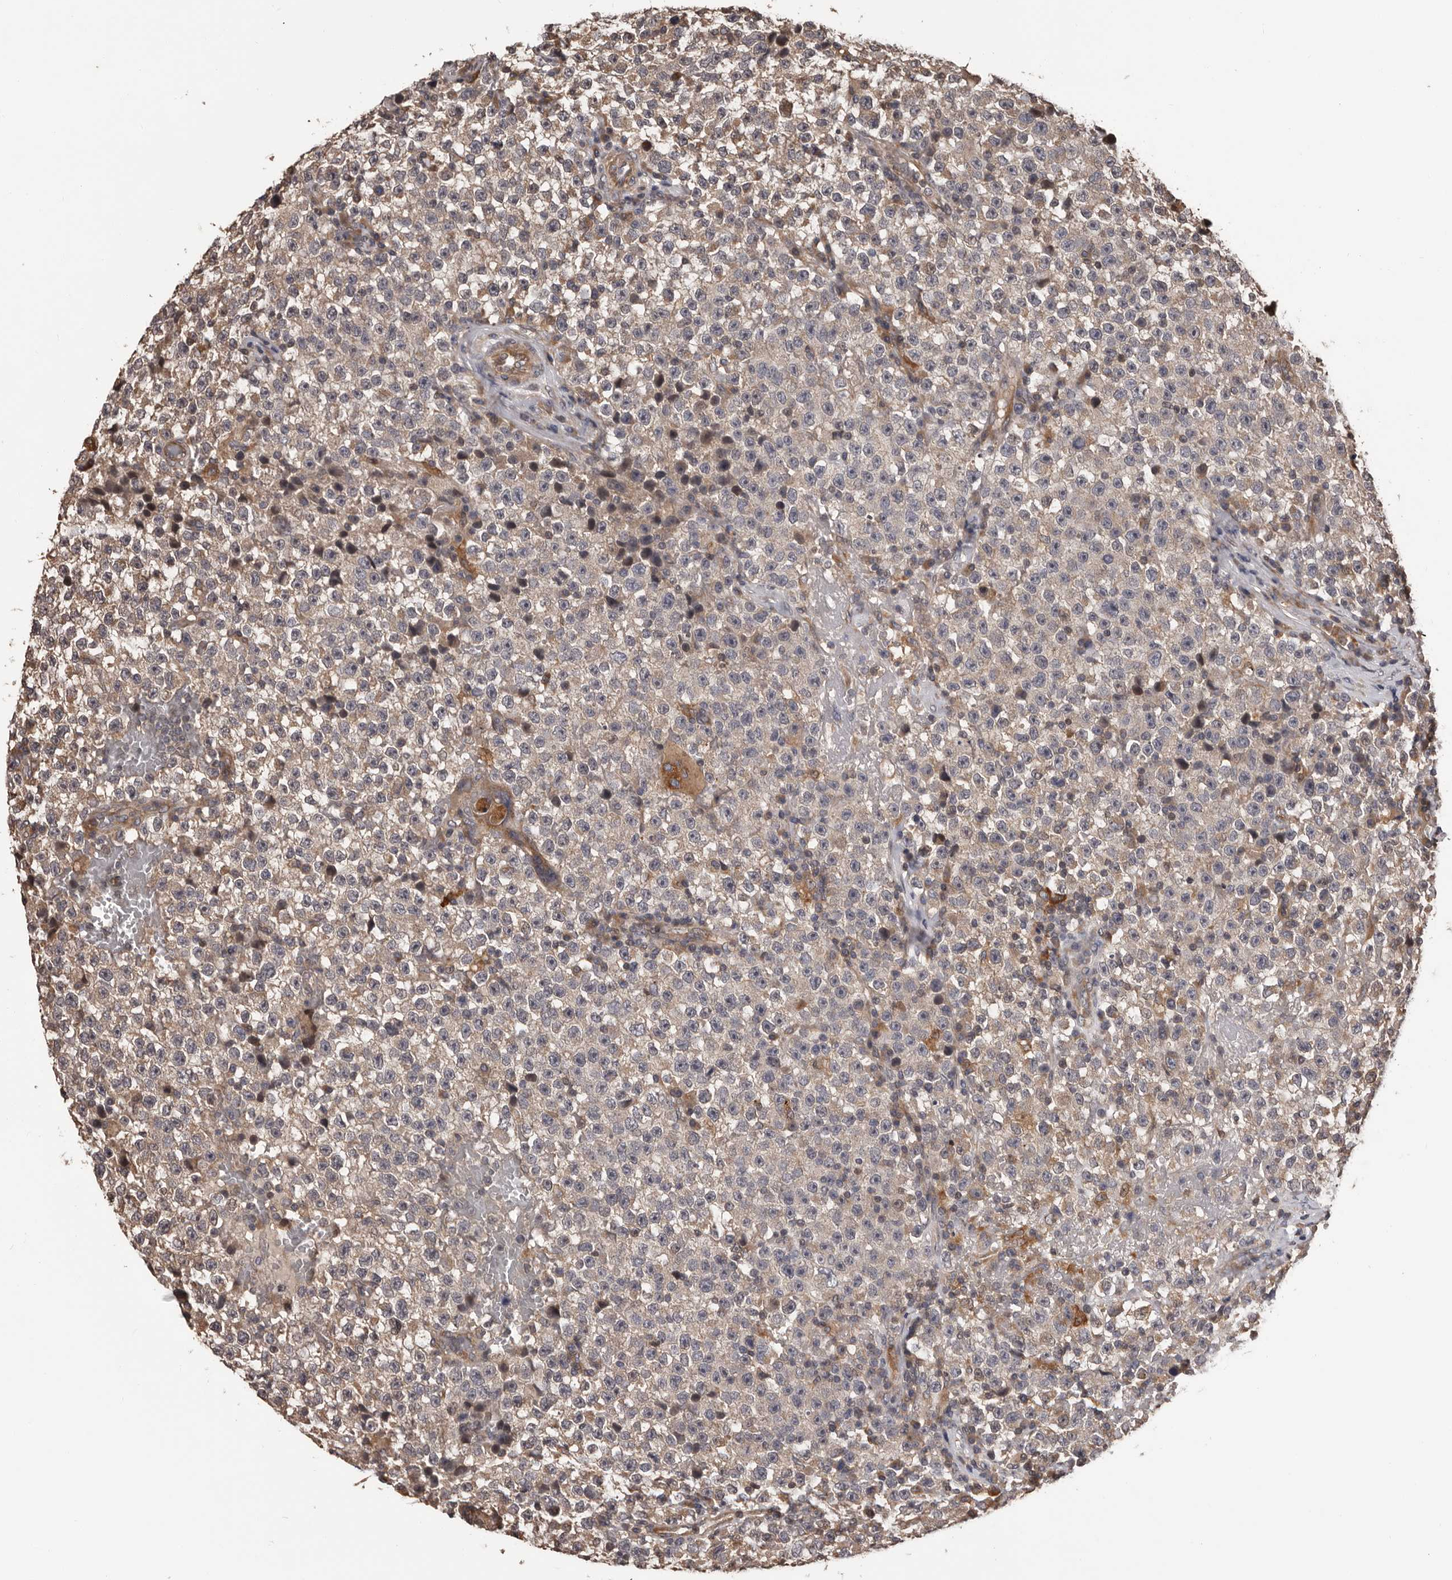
{"staining": {"intensity": "weak", "quantity": "<25%", "location": "cytoplasmic/membranous"}, "tissue": "testis cancer", "cell_type": "Tumor cells", "image_type": "cancer", "snomed": [{"axis": "morphology", "description": "Seminoma, NOS"}, {"axis": "topography", "description": "Testis"}], "caption": "High power microscopy photomicrograph of an IHC histopathology image of testis cancer, revealing no significant staining in tumor cells. (Immunohistochemistry, brightfield microscopy, high magnification).", "gene": "ADAMTS2", "patient": {"sex": "male", "age": 22}}